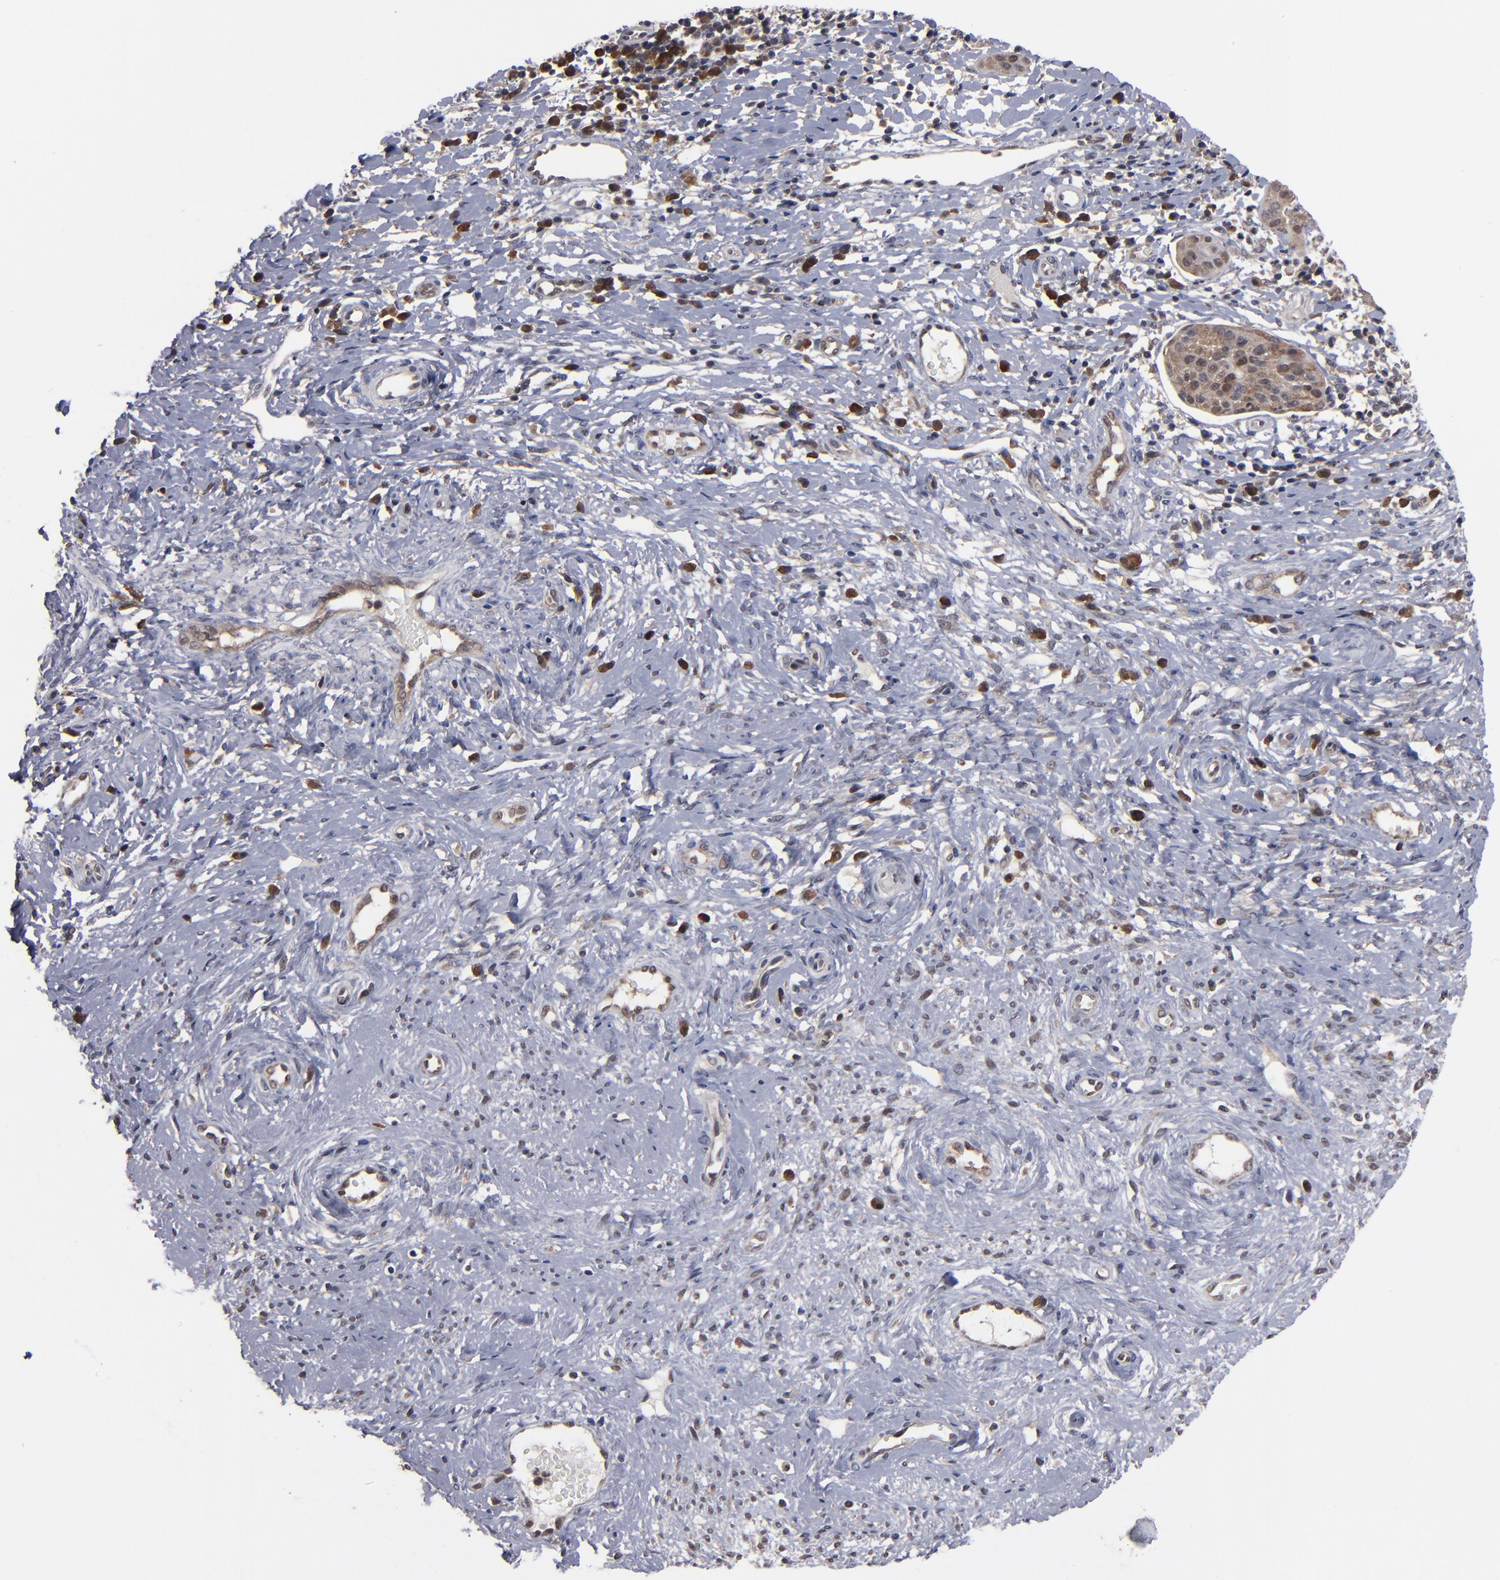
{"staining": {"intensity": "weak", "quantity": ">75%", "location": "cytoplasmic/membranous"}, "tissue": "cervical cancer", "cell_type": "Tumor cells", "image_type": "cancer", "snomed": [{"axis": "morphology", "description": "Normal tissue, NOS"}, {"axis": "morphology", "description": "Squamous cell carcinoma, NOS"}, {"axis": "topography", "description": "Cervix"}], "caption": "IHC (DAB) staining of human cervical squamous cell carcinoma shows weak cytoplasmic/membranous protein staining in approximately >75% of tumor cells. Nuclei are stained in blue.", "gene": "ALG13", "patient": {"sex": "female", "age": 39}}